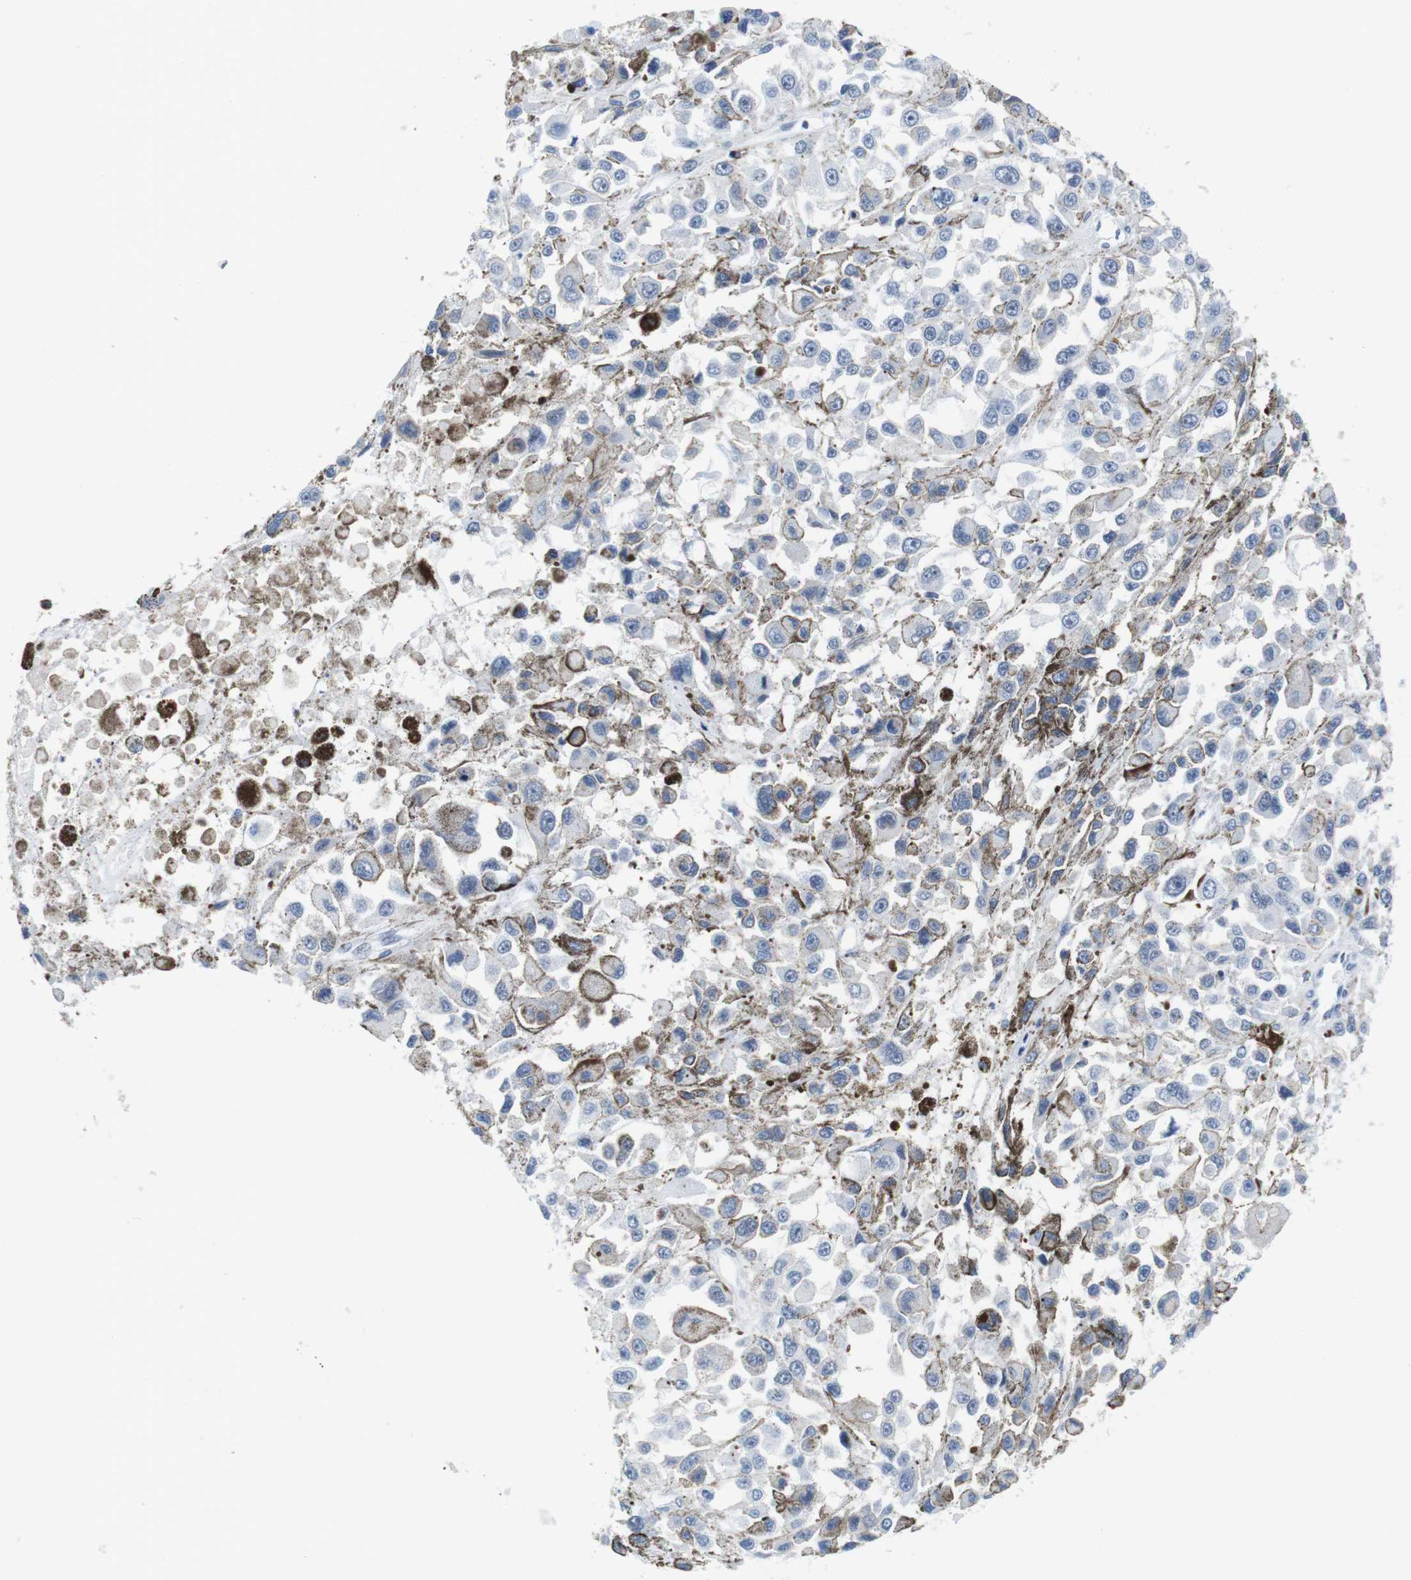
{"staining": {"intensity": "negative", "quantity": "none", "location": "none"}, "tissue": "melanoma", "cell_type": "Tumor cells", "image_type": "cancer", "snomed": [{"axis": "morphology", "description": "Malignant melanoma, Metastatic site"}, {"axis": "topography", "description": "Lymph node"}], "caption": "DAB immunohistochemical staining of human malignant melanoma (metastatic site) exhibits no significant positivity in tumor cells.", "gene": "IFI16", "patient": {"sex": "male", "age": 59}}